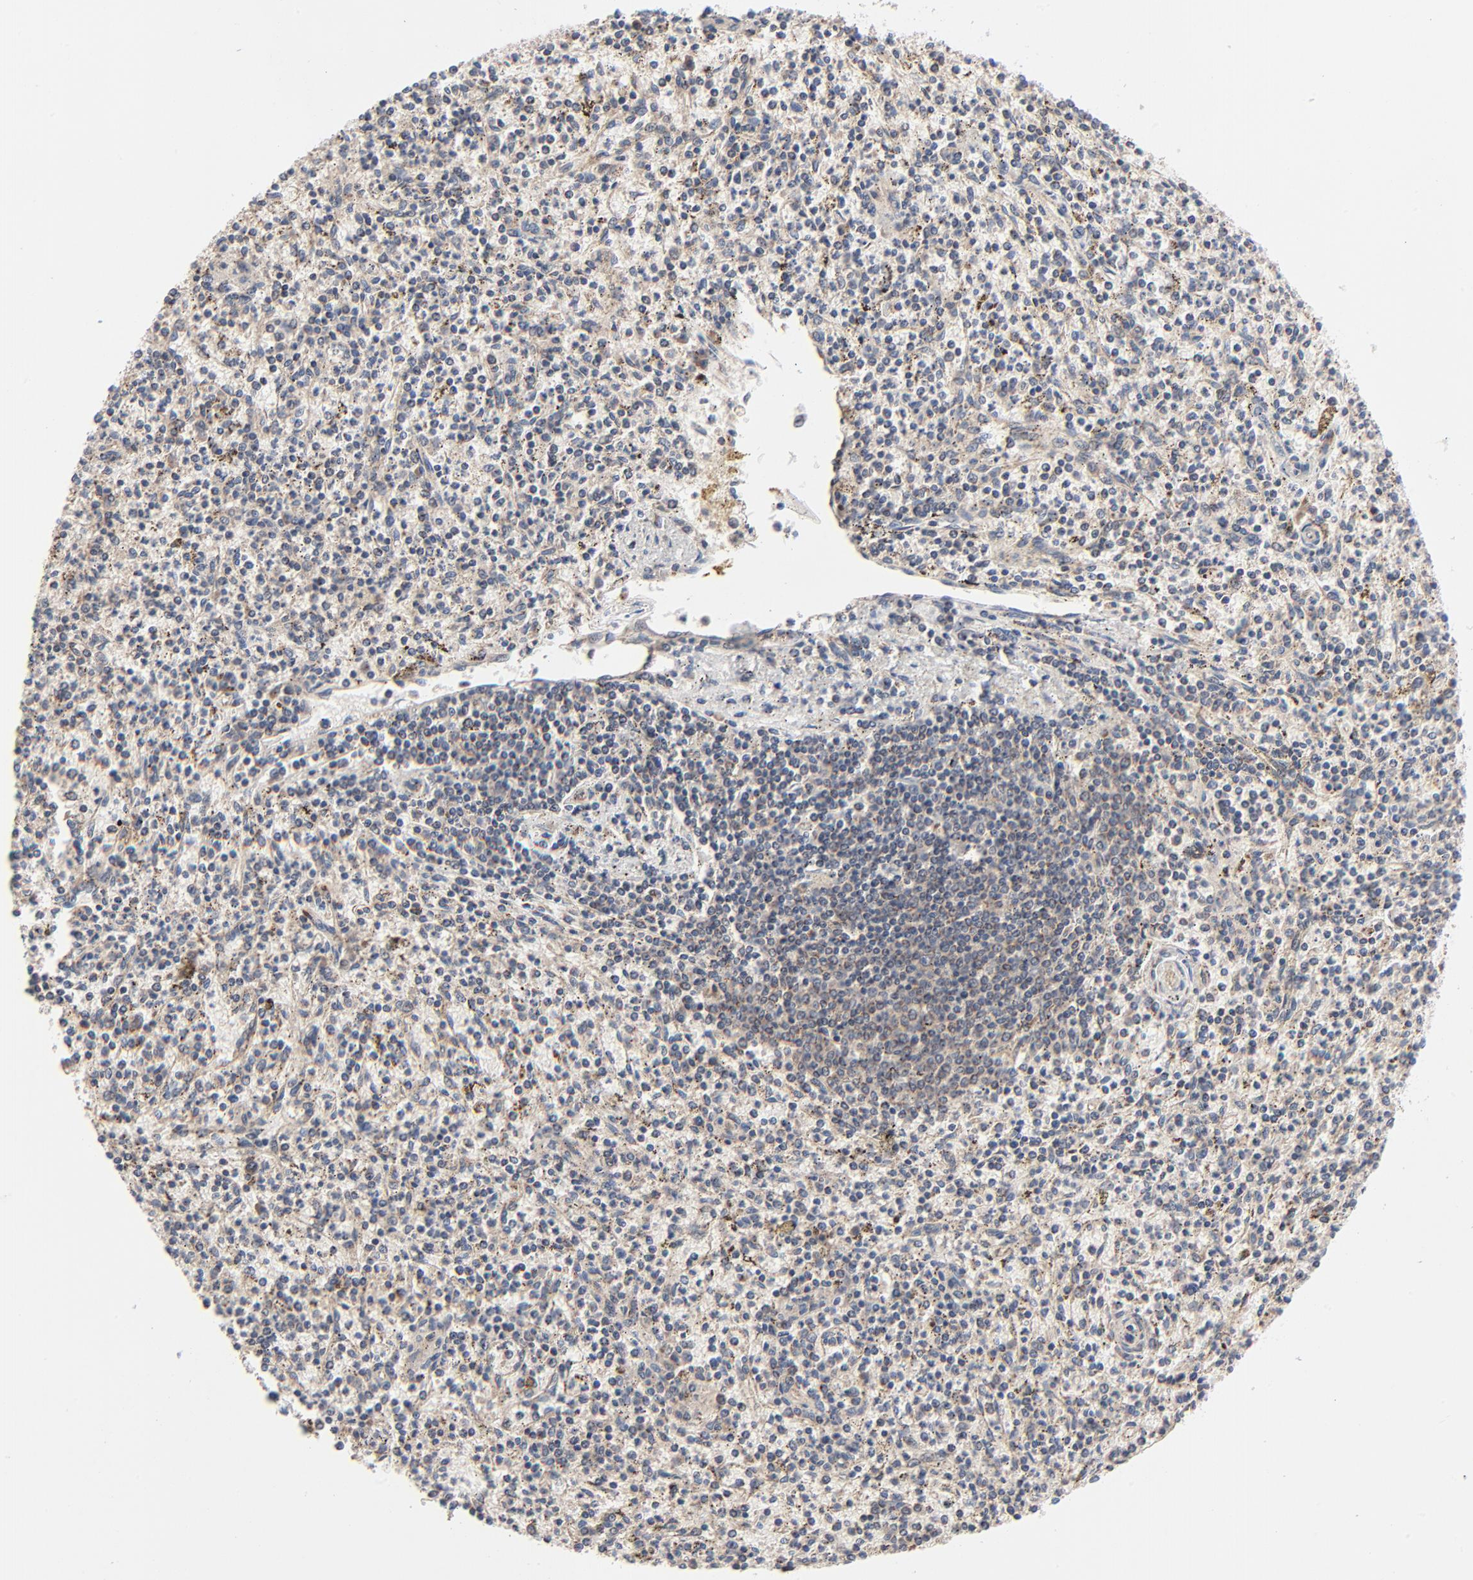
{"staining": {"intensity": "moderate", "quantity": "<25%", "location": "cytoplasmic/membranous"}, "tissue": "spleen", "cell_type": "Cells in red pulp", "image_type": "normal", "snomed": [{"axis": "morphology", "description": "Normal tissue, NOS"}, {"axis": "topography", "description": "Spleen"}], "caption": "Cells in red pulp display moderate cytoplasmic/membranous positivity in approximately <25% of cells in benign spleen. (DAB IHC, brown staining for protein, blue staining for nuclei).", "gene": "ABLIM3", "patient": {"sex": "male", "age": 72}}